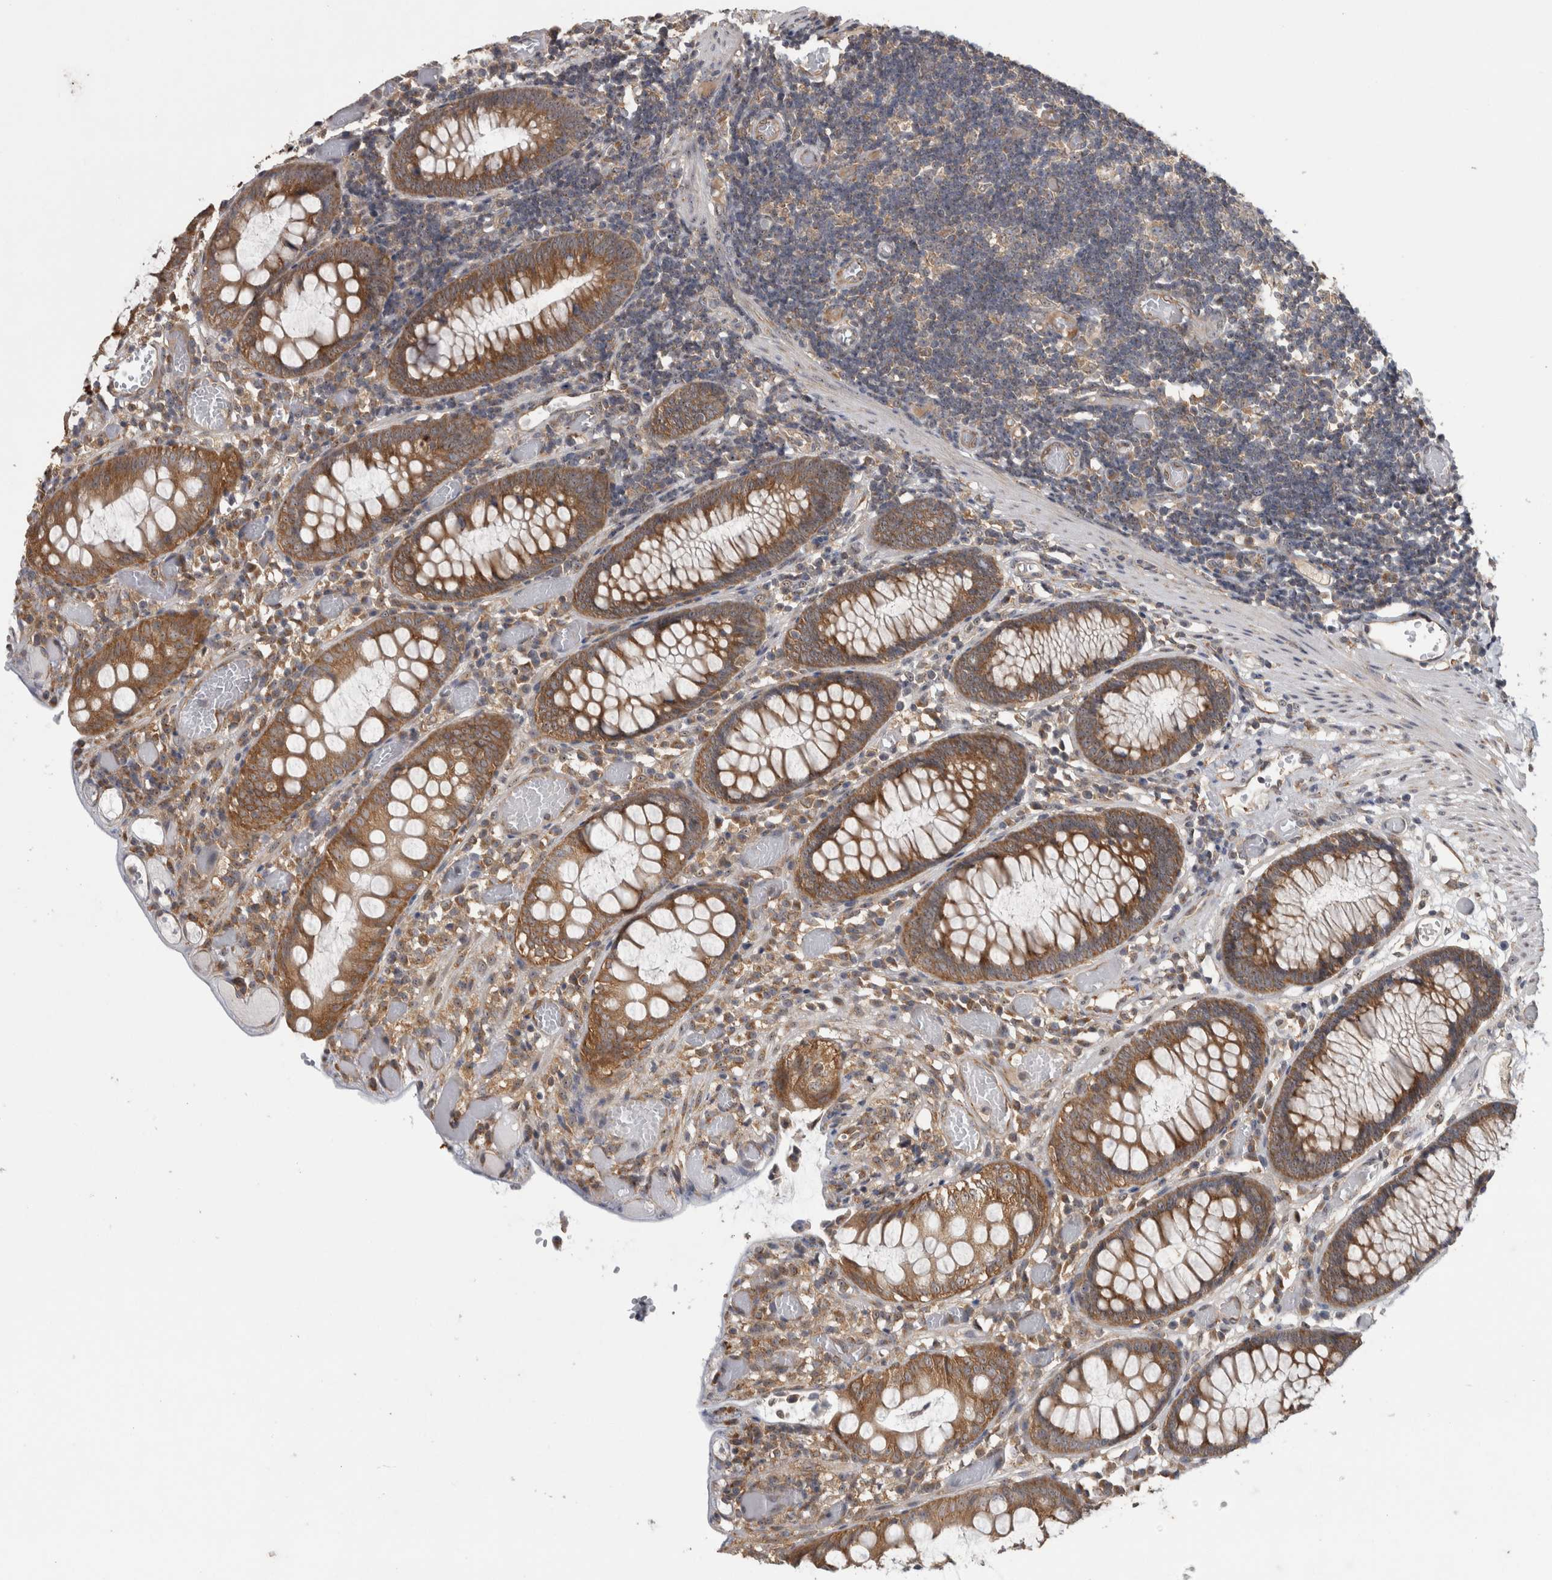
{"staining": {"intensity": "moderate", "quantity": ">75%", "location": "cytoplasmic/membranous"}, "tissue": "colon", "cell_type": "Endothelial cells", "image_type": "normal", "snomed": [{"axis": "morphology", "description": "Normal tissue, NOS"}, {"axis": "topography", "description": "Colon"}], "caption": "Immunohistochemical staining of unremarkable colon exhibits >75% levels of moderate cytoplasmic/membranous protein positivity in approximately >75% of endothelial cells.", "gene": "ATXN2", "patient": {"sex": "male", "age": 14}}